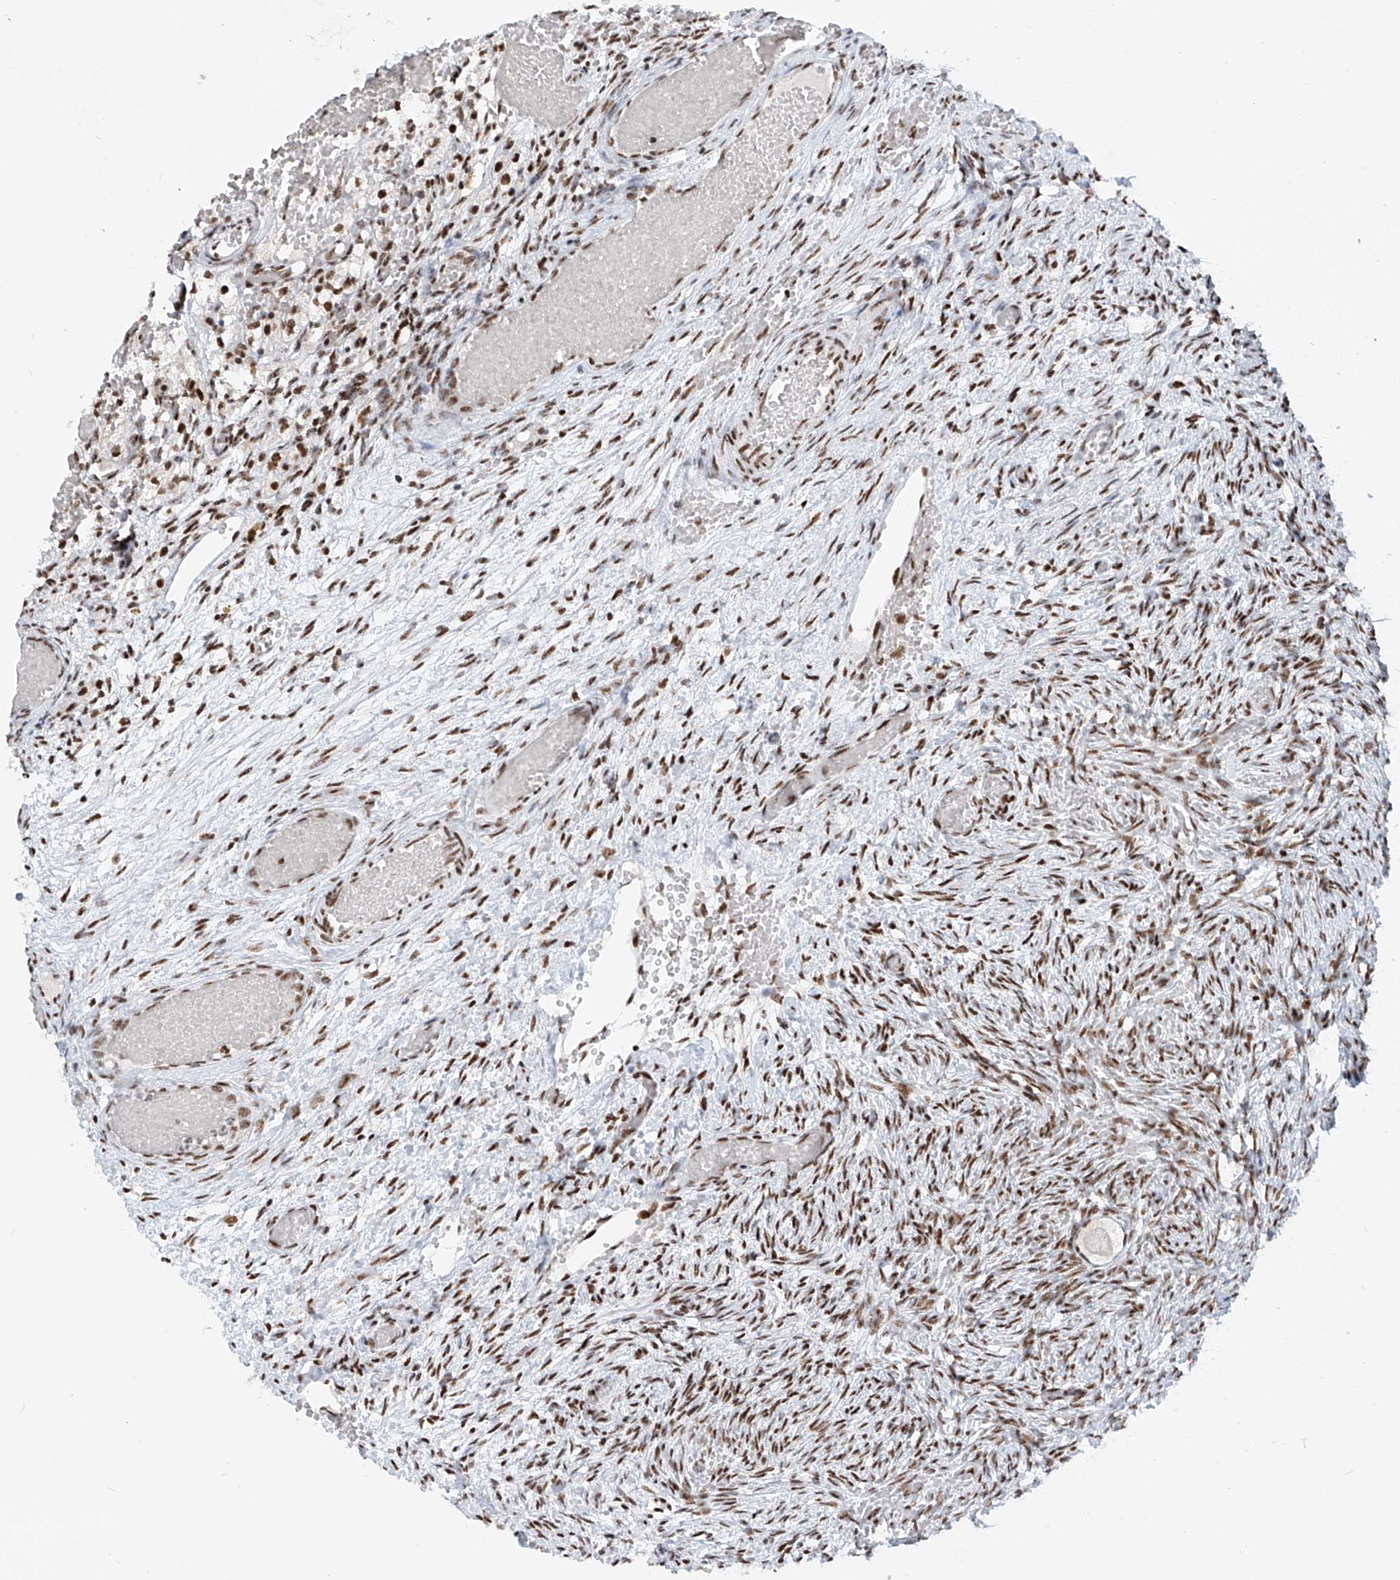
{"staining": {"intensity": "negative", "quantity": "none", "location": "none"}, "tissue": "ovary", "cell_type": "Follicle cells", "image_type": "normal", "snomed": [{"axis": "morphology", "description": "Adenocarcinoma, NOS"}, {"axis": "topography", "description": "Endometrium"}], "caption": "Immunohistochemistry (IHC) of benign human ovary demonstrates no staining in follicle cells. (DAB immunohistochemistry, high magnification).", "gene": "TAF4", "patient": {"sex": "female", "age": 32}}